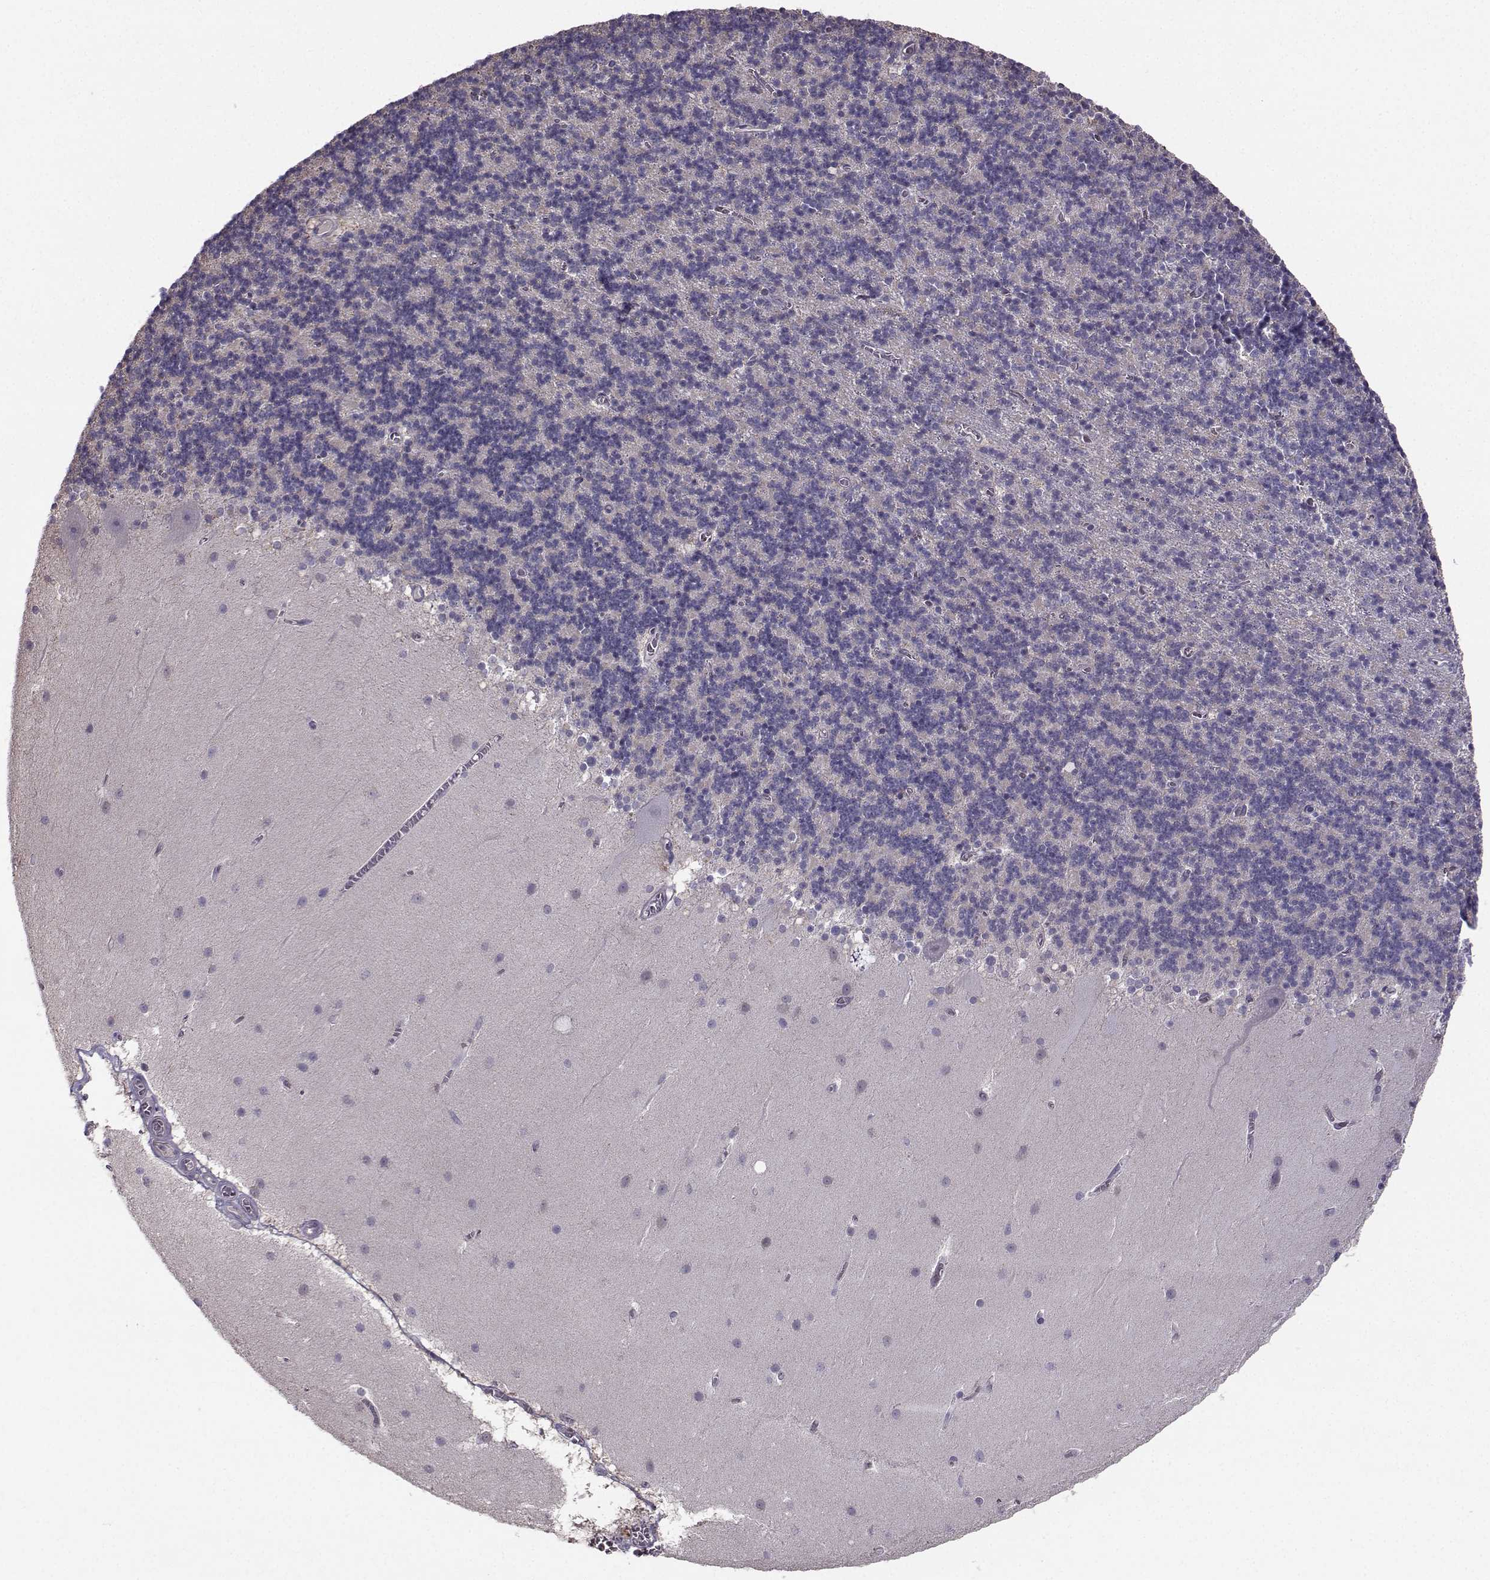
{"staining": {"intensity": "negative", "quantity": "none", "location": "none"}, "tissue": "cerebellum", "cell_type": "Cells in granular layer", "image_type": "normal", "snomed": [{"axis": "morphology", "description": "Normal tissue, NOS"}, {"axis": "topography", "description": "Cerebellum"}], "caption": "The IHC micrograph has no significant positivity in cells in granular layer of cerebellum.", "gene": "TSPYL5", "patient": {"sex": "male", "age": 70}}